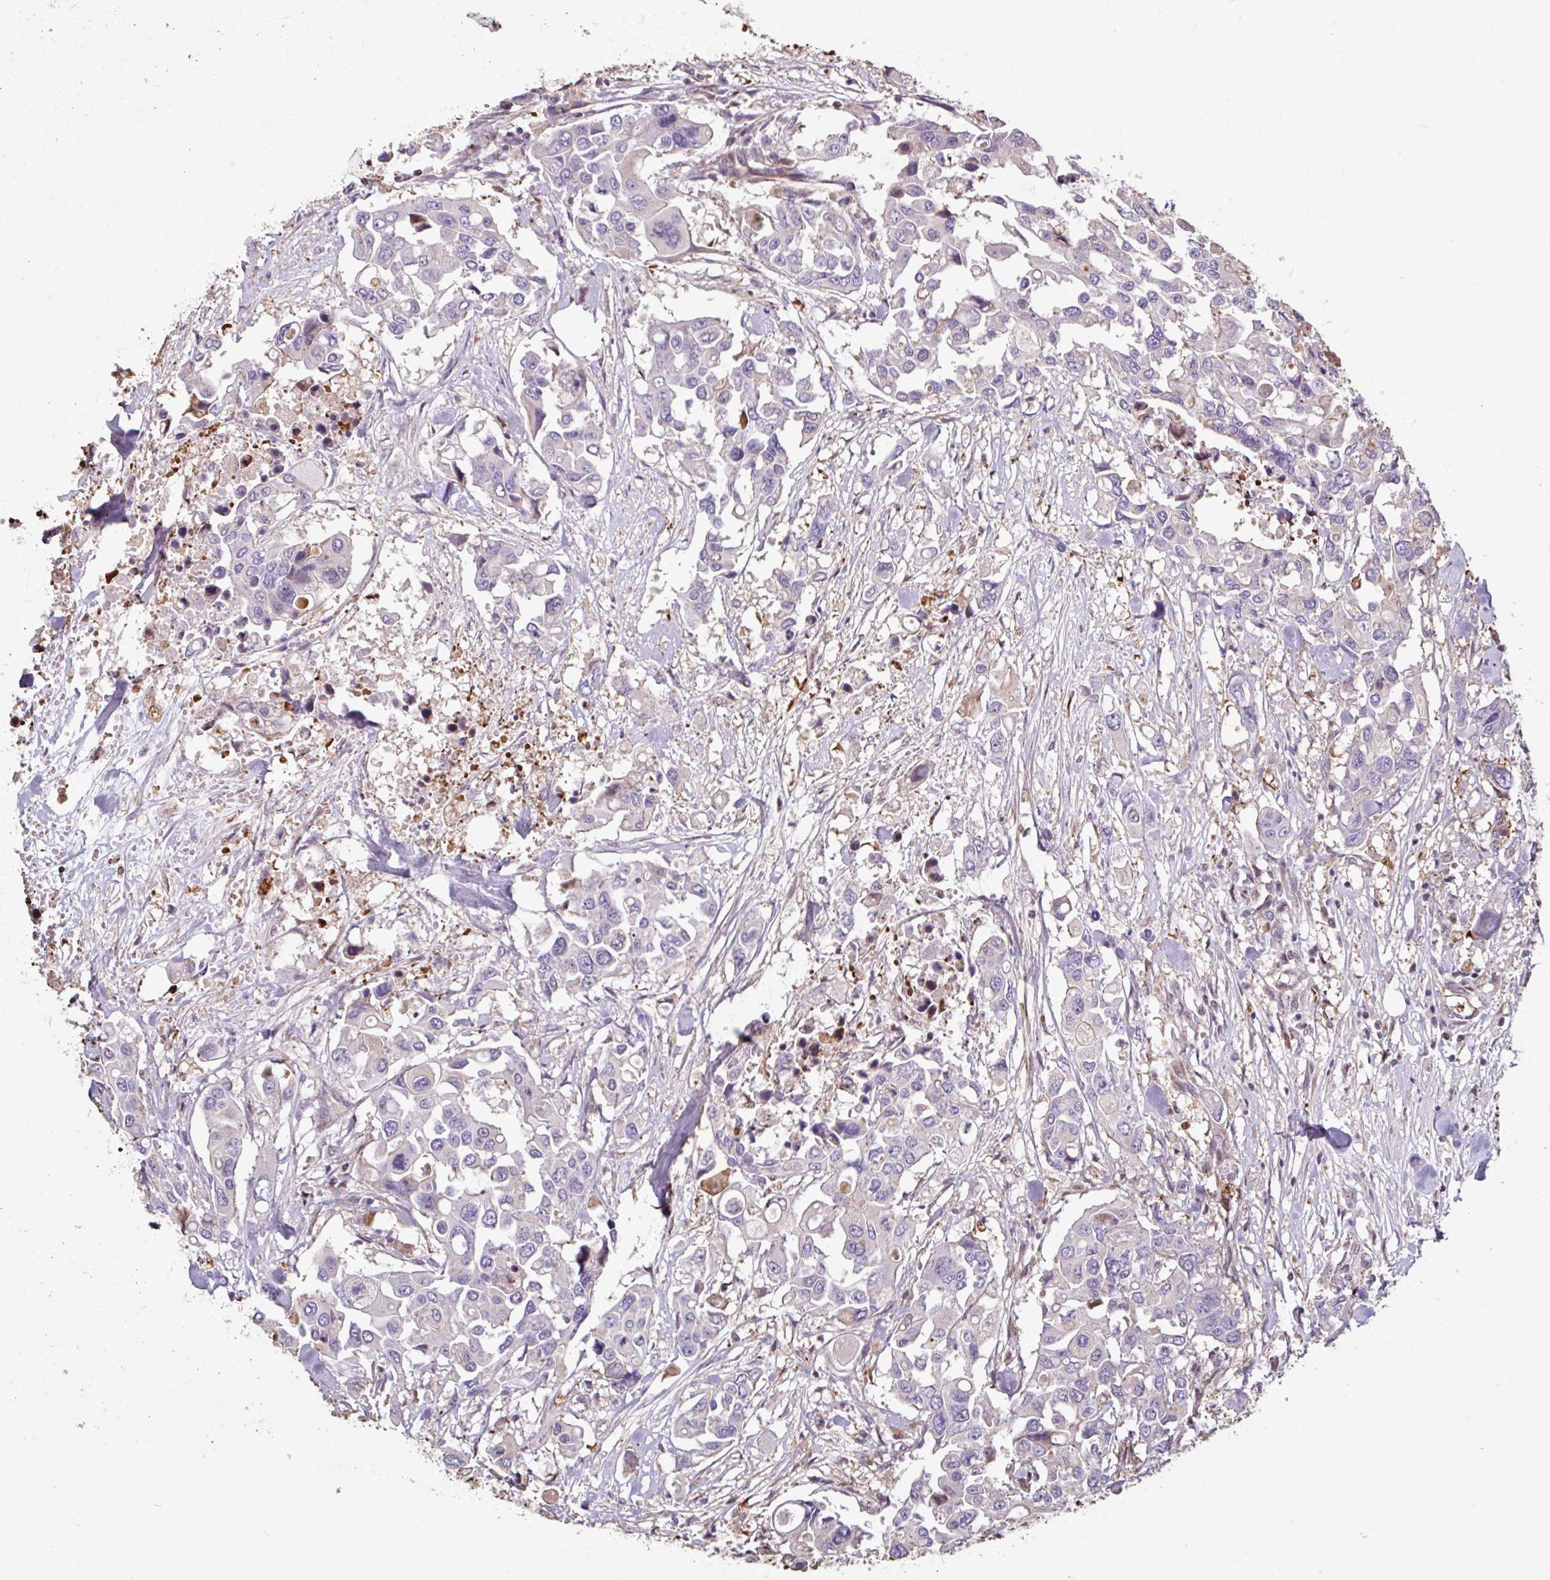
{"staining": {"intensity": "negative", "quantity": "none", "location": "none"}, "tissue": "colorectal cancer", "cell_type": "Tumor cells", "image_type": "cancer", "snomed": [{"axis": "morphology", "description": "Adenocarcinoma, NOS"}, {"axis": "topography", "description": "Colon"}], "caption": "IHC image of neoplastic tissue: colorectal cancer stained with DAB shows no significant protein staining in tumor cells. (DAB immunohistochemistry (IHC), high magnification).", "gene": "ANO9", "patient": {"sex": "male", "age": 77}}